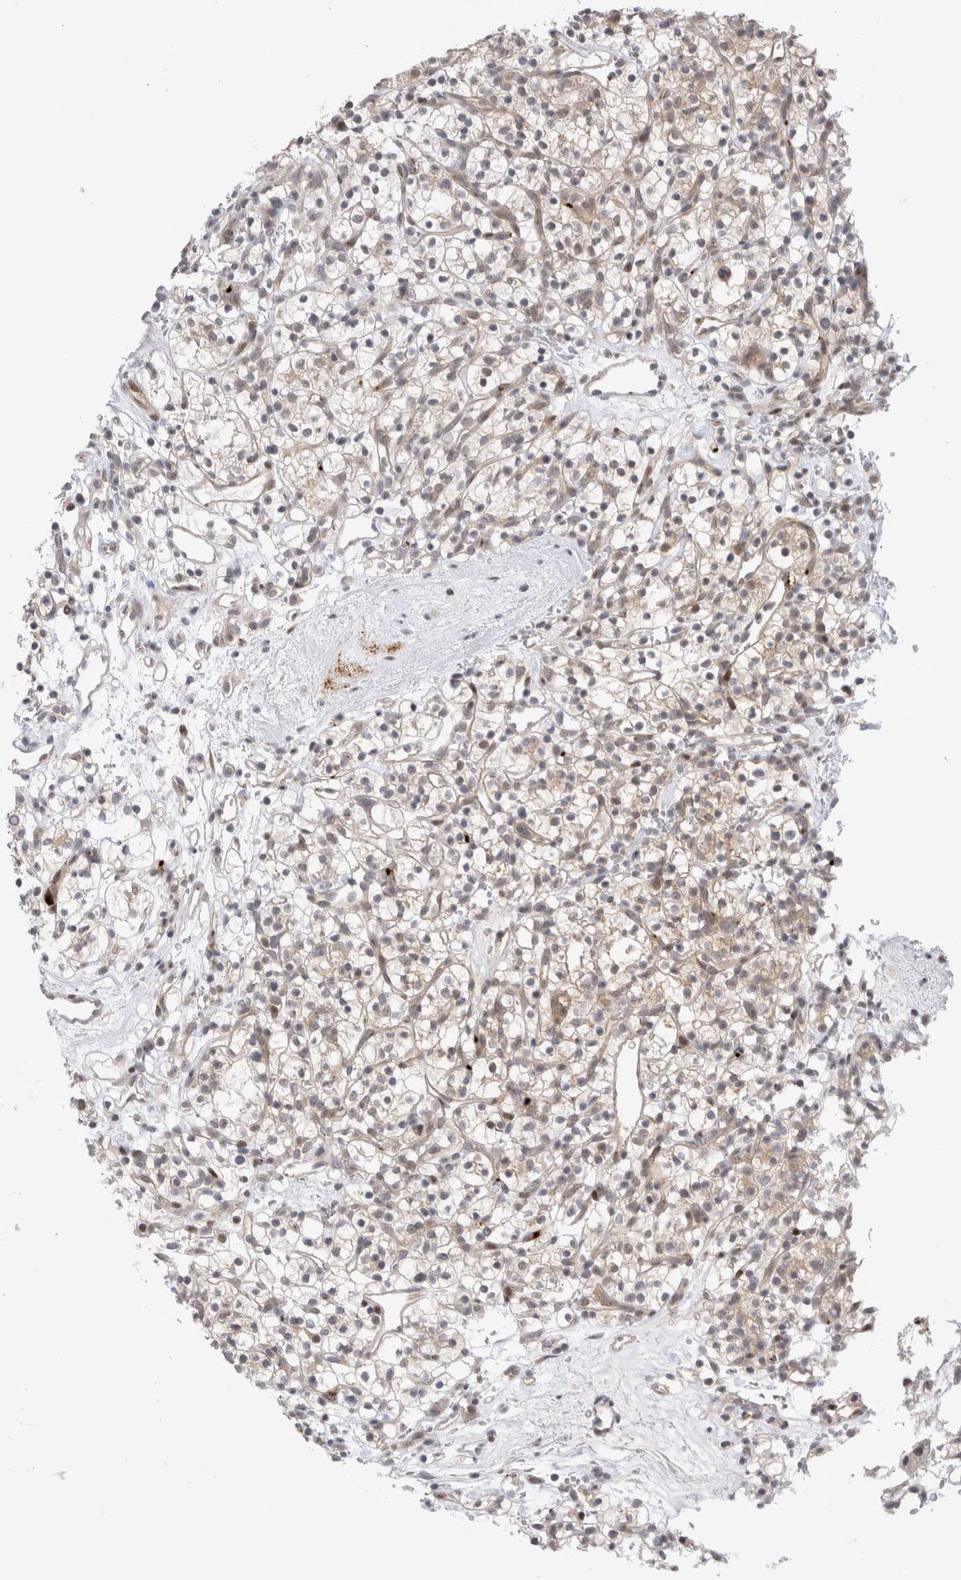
{"staining": {"intensity": "weak", "quantity": "<25%", "location": "cytoplasmic/membranous"}, "tissue": "renal cancer", "cell_type": "Tumor cells", "image_type": "cancer", "snomed": [{"axis": "morphology", "description": "Adenocarcinoma, NOS"}, {"axis": "topography", "description": "Kidney"}], "caption": "Tumor cells are negative for protein expression in human adenocarcinoma (renal).", "gene": "VPS28", "patient": {"sex": "female", "age": 57}}